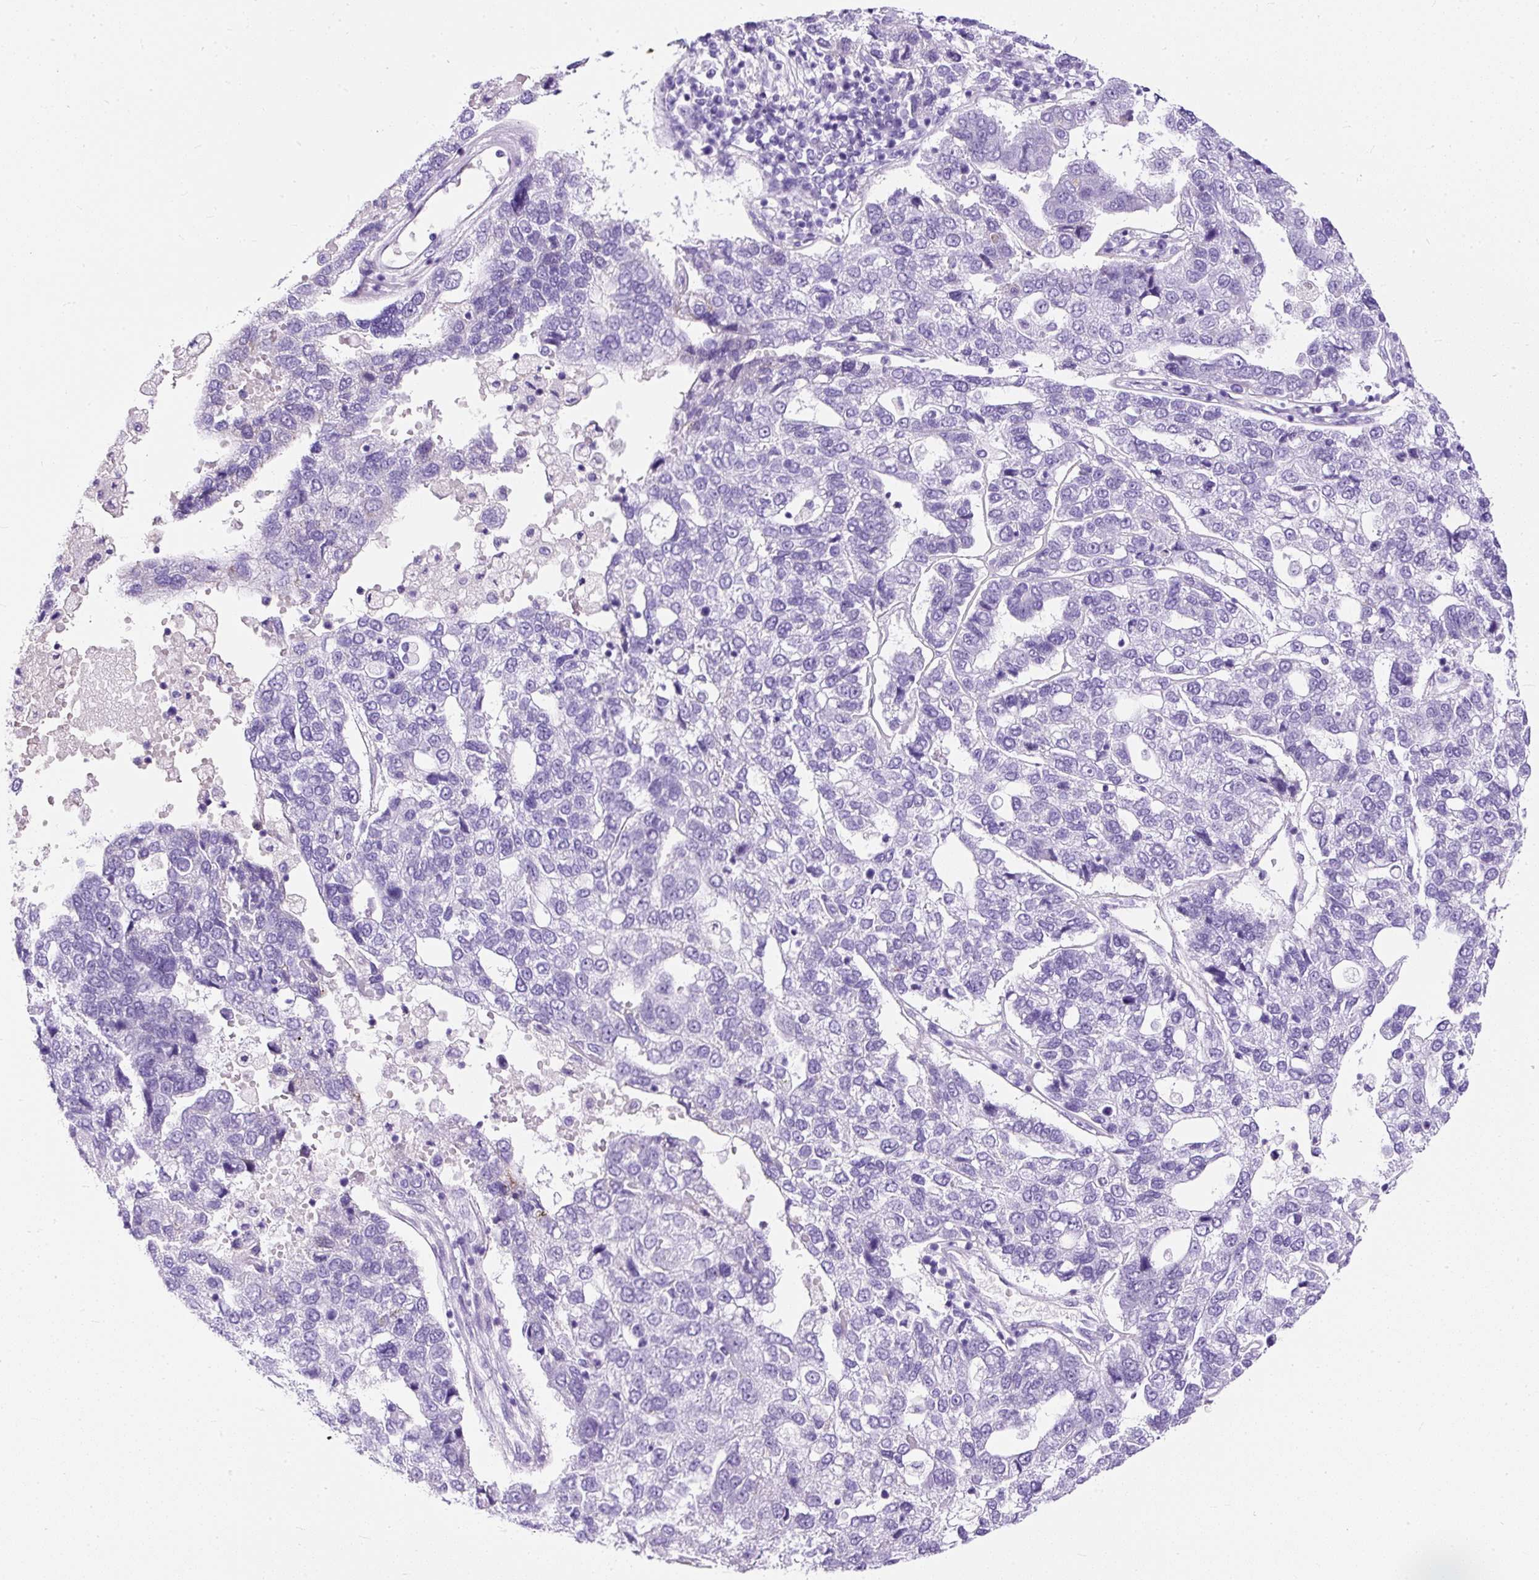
{"staining": {"intensity": "negative", "quantity": "none", "location": "none"}, "tissue": "pancreatic cancer", "cell_type": "Tumor cells", "image_type": "cancer", "snomed": [{"axis": "morphology", "description": "Adenocarcinoma, NOS"}, {"axis": "topography", "description": "Pancreas"}], "caption": "Tumor cells are negative for protein expression in human adenocarcinoma (pancreatic).", "gene": "STOX2", "patient": {"sex": "female", "age": 61}}